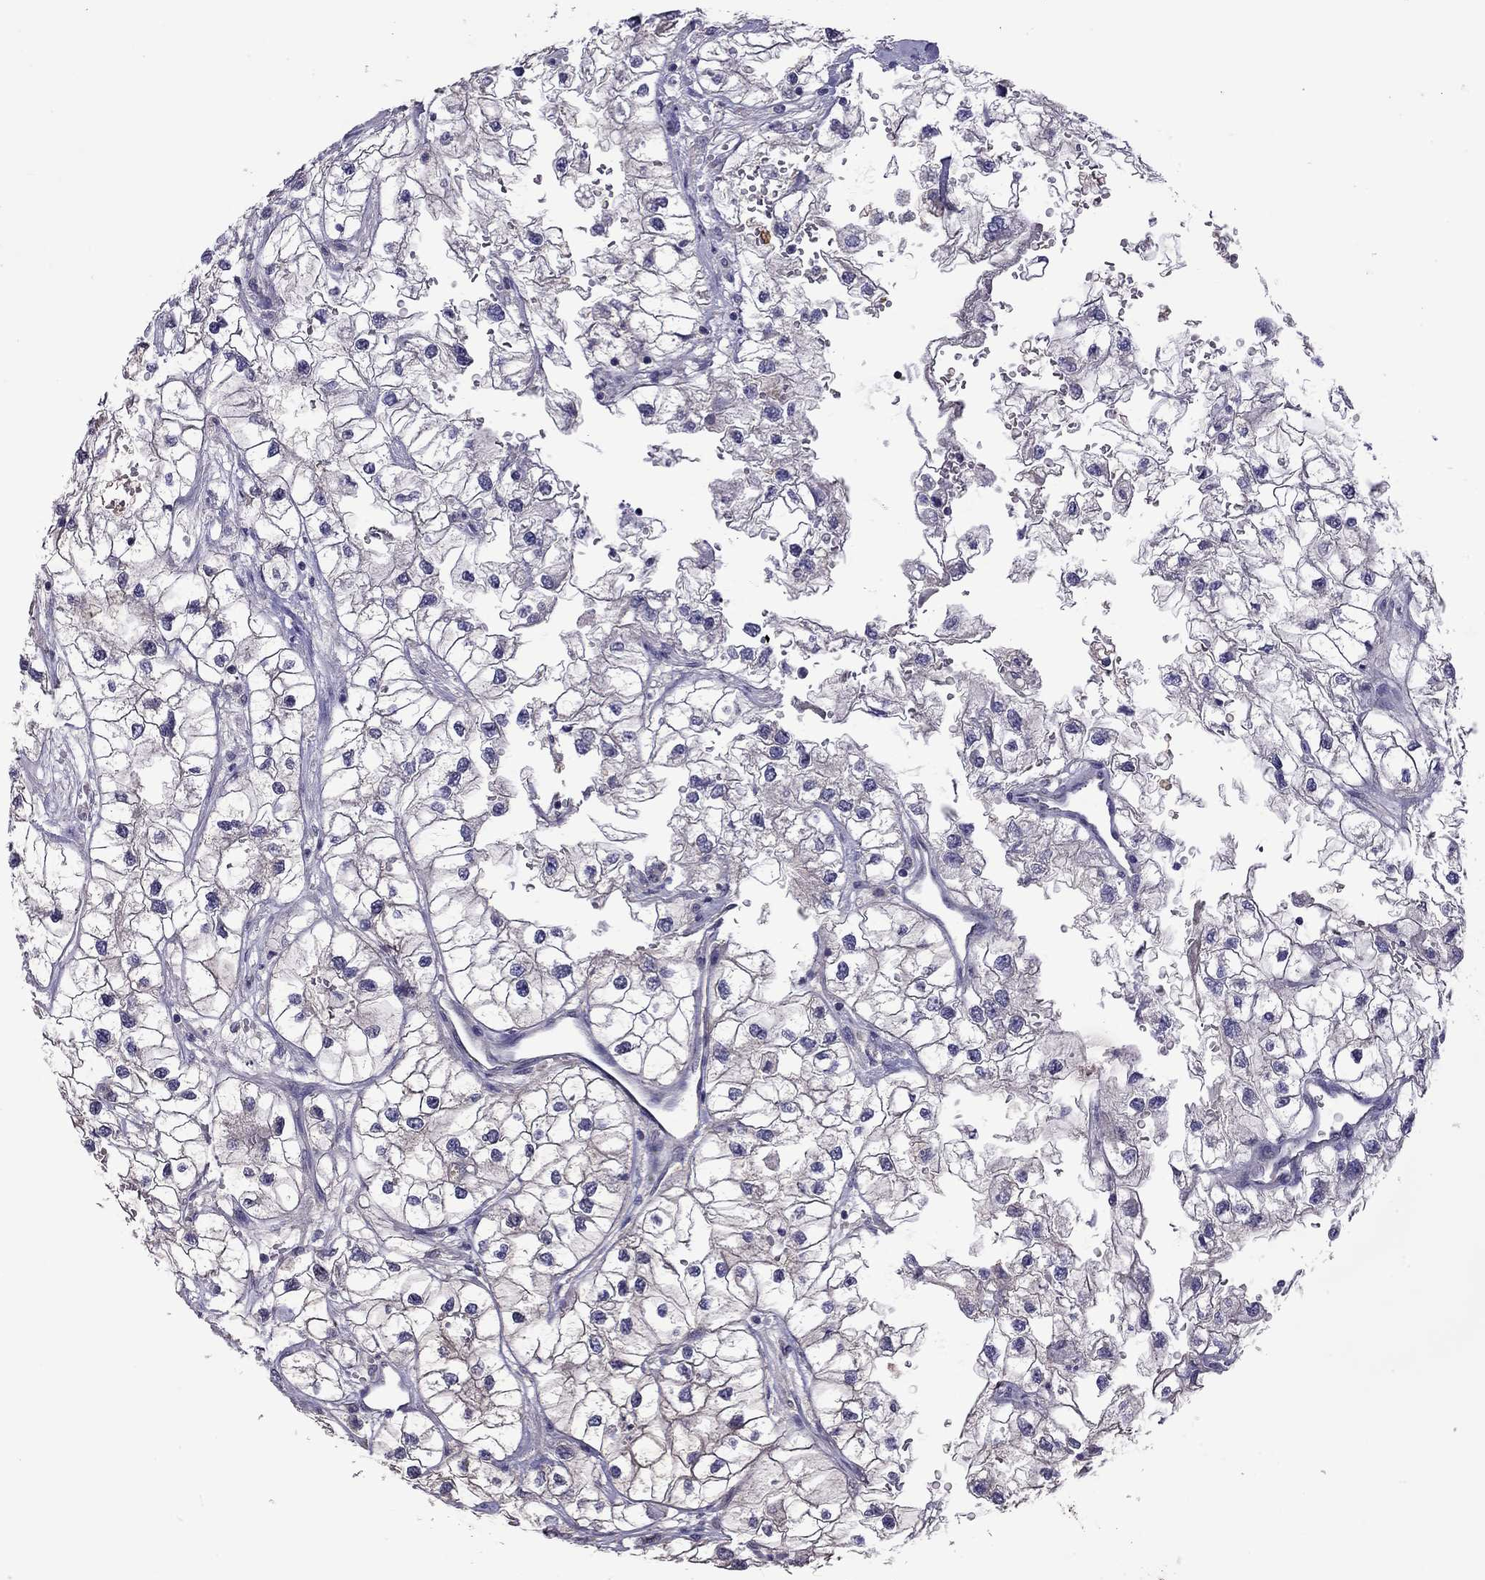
{"staining": {"intensity": "negative", "quantity": "none", "location": "none"}, "tissue": "renal cancer", "cell_type": "Tumor cells", "image_type": "cancer", "snomed": [{"axis": "morphology", "description": "Adenocarcinoma, NOS"}, {"axis": "topography", "description": "Kidney"}], "caption": "Histopathology image shows no significant protein positivity in tumor cells of adenocarcinoma (renal).", "gene": "FEZ1", "patient": {"sex": "male", "age": 59}}